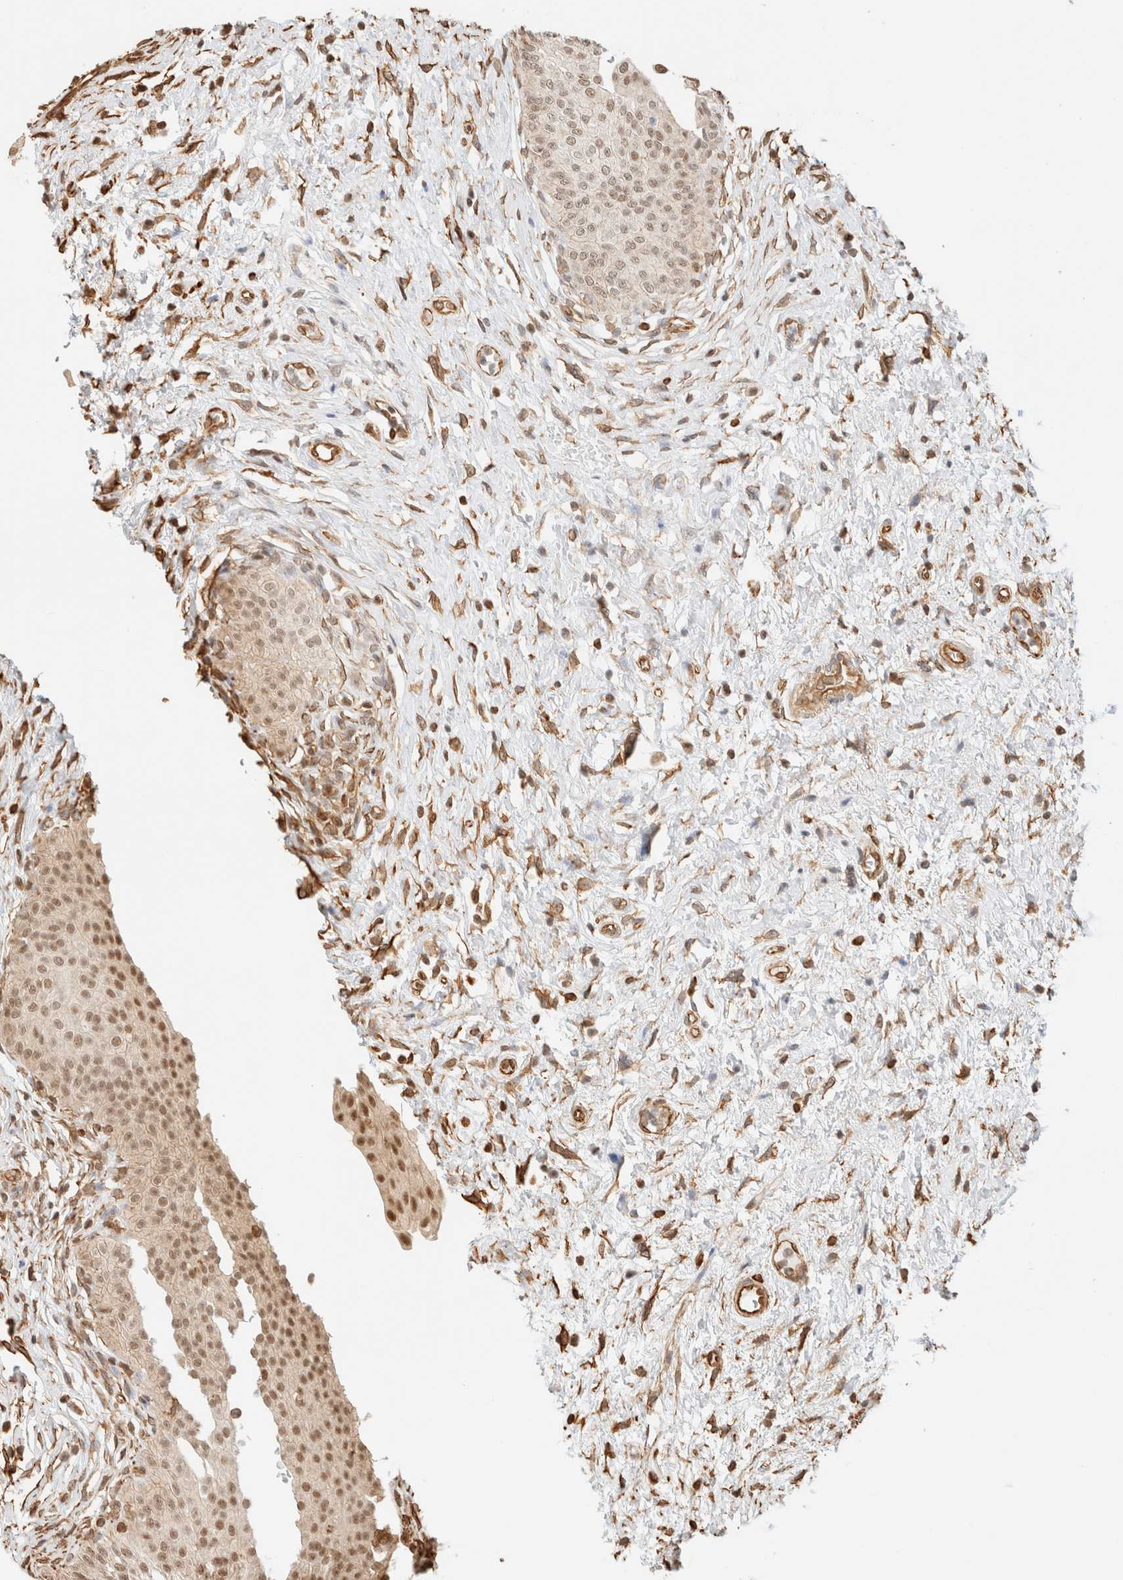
{"staining": {"intensity": "strong", "quantity": "25%-75%", "location": "nuclear"}, "tissue": "urinary bladder", "cell_type": "Urothelial cells", "image_type": "normal", "snomed": [{"axis": "morphology", "description": "Normal tissue, NOS"}, {"axis": "topography", "description": "Urinary bladder"}], "caption": "This image shows IHC staining of normal urinary bladder, with high strong nuclear staining in approximately 25%-75% of urothelial cells.", "gene": "ARID5A", "patient": {"sex": "male", "age": 46}}